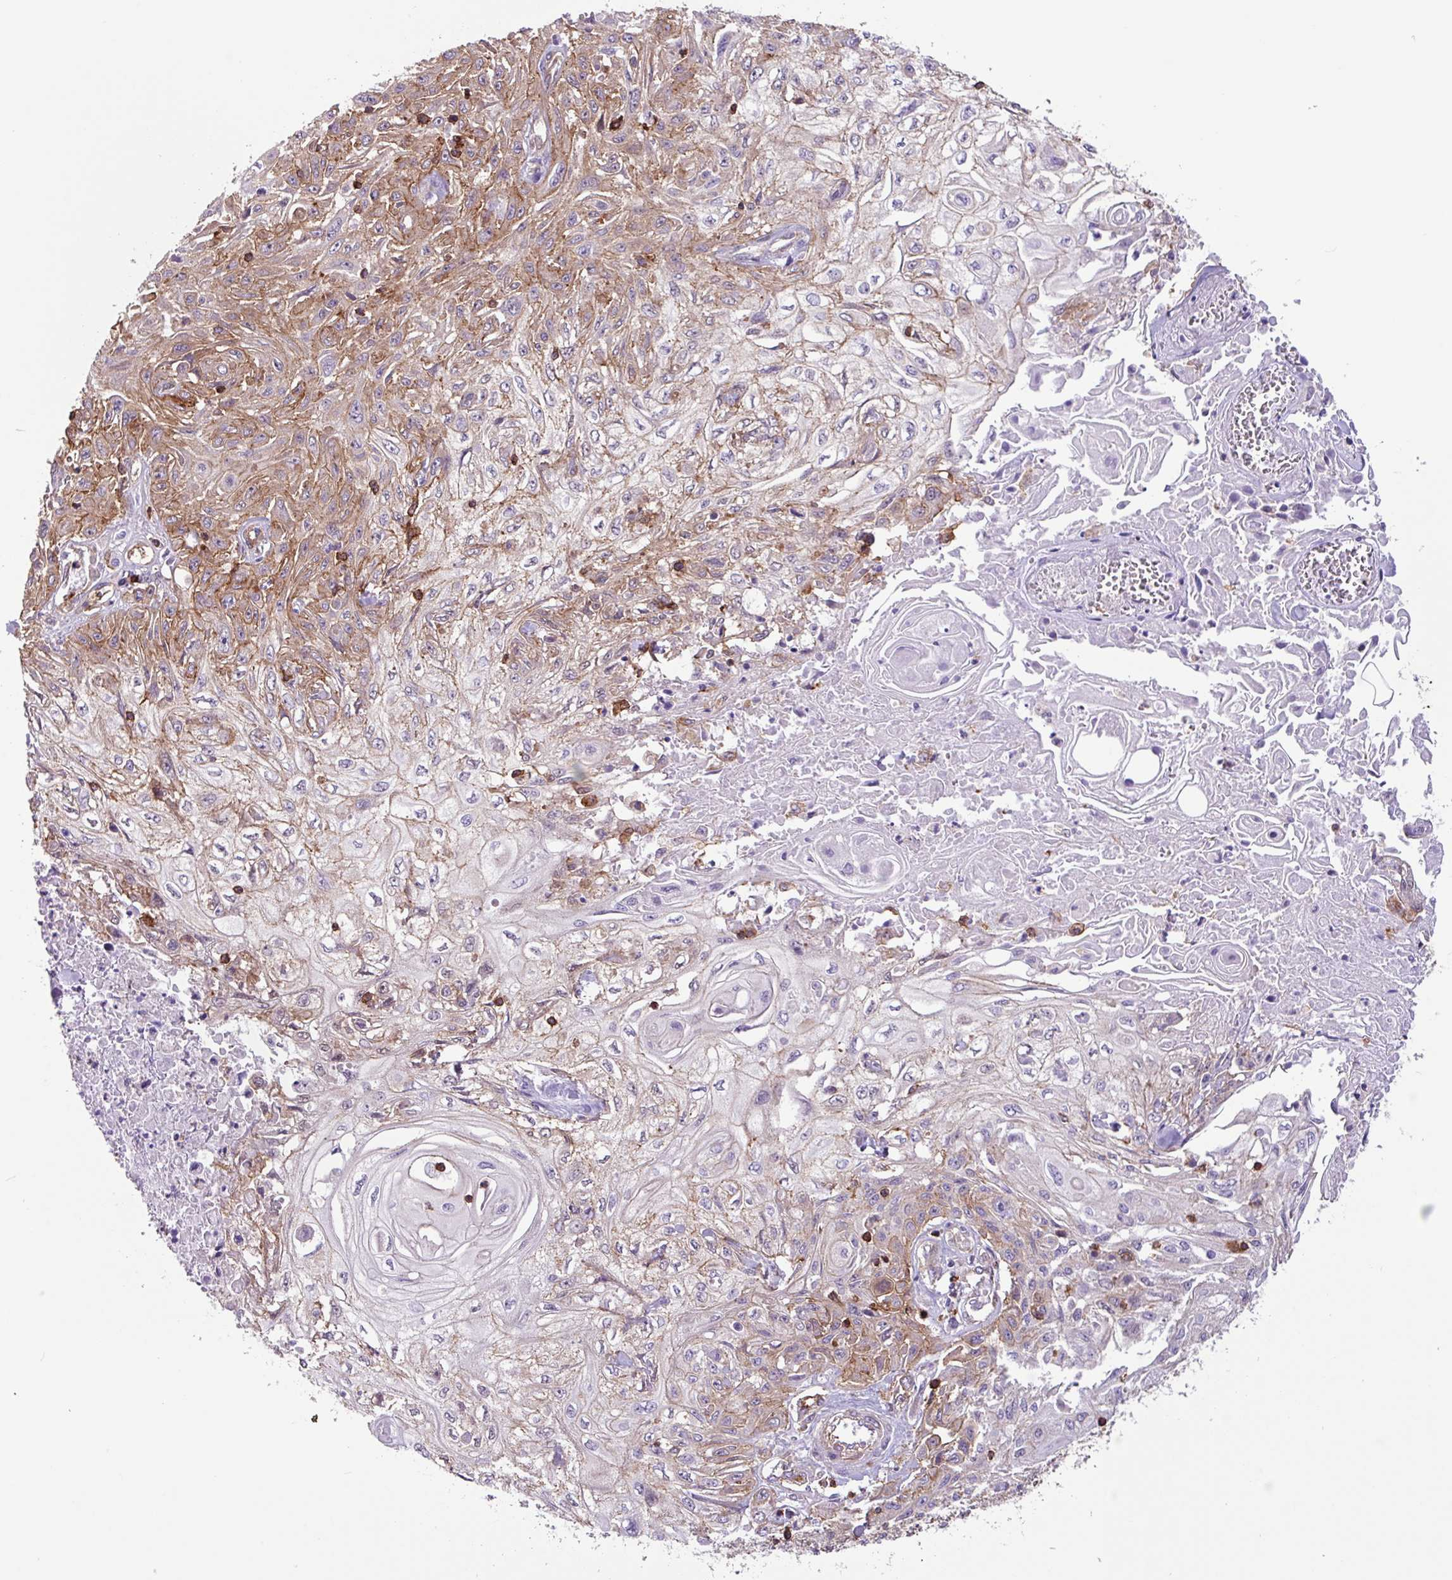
{"staining": {"intensity": "moderate", "quantity": "<25%", "location": "cytoplasmic/membranous"}, "tissue": "skin cancer", "cell_type": "Tumor cells", "image_type": "cancer", "snomed": [{"axis": "morphology", "description": "Squamous cell carcinoma, NOS"}, {"axis": "morphology", "description": "Squamous cell carcinoma, metastatic, NOS"}, {"axis": "topography", "description": "Skin"}, {"axis": "topography", "description": "Lymph node"}], "caption": "The histopathology image demonstrates staining of skin cancer, revealing moderate cytoplasmic/membranous protein positivity (brown color) within tumor cells.", "gene": "PPP1R18", "patient": {"sex": "male", "age": 75}}